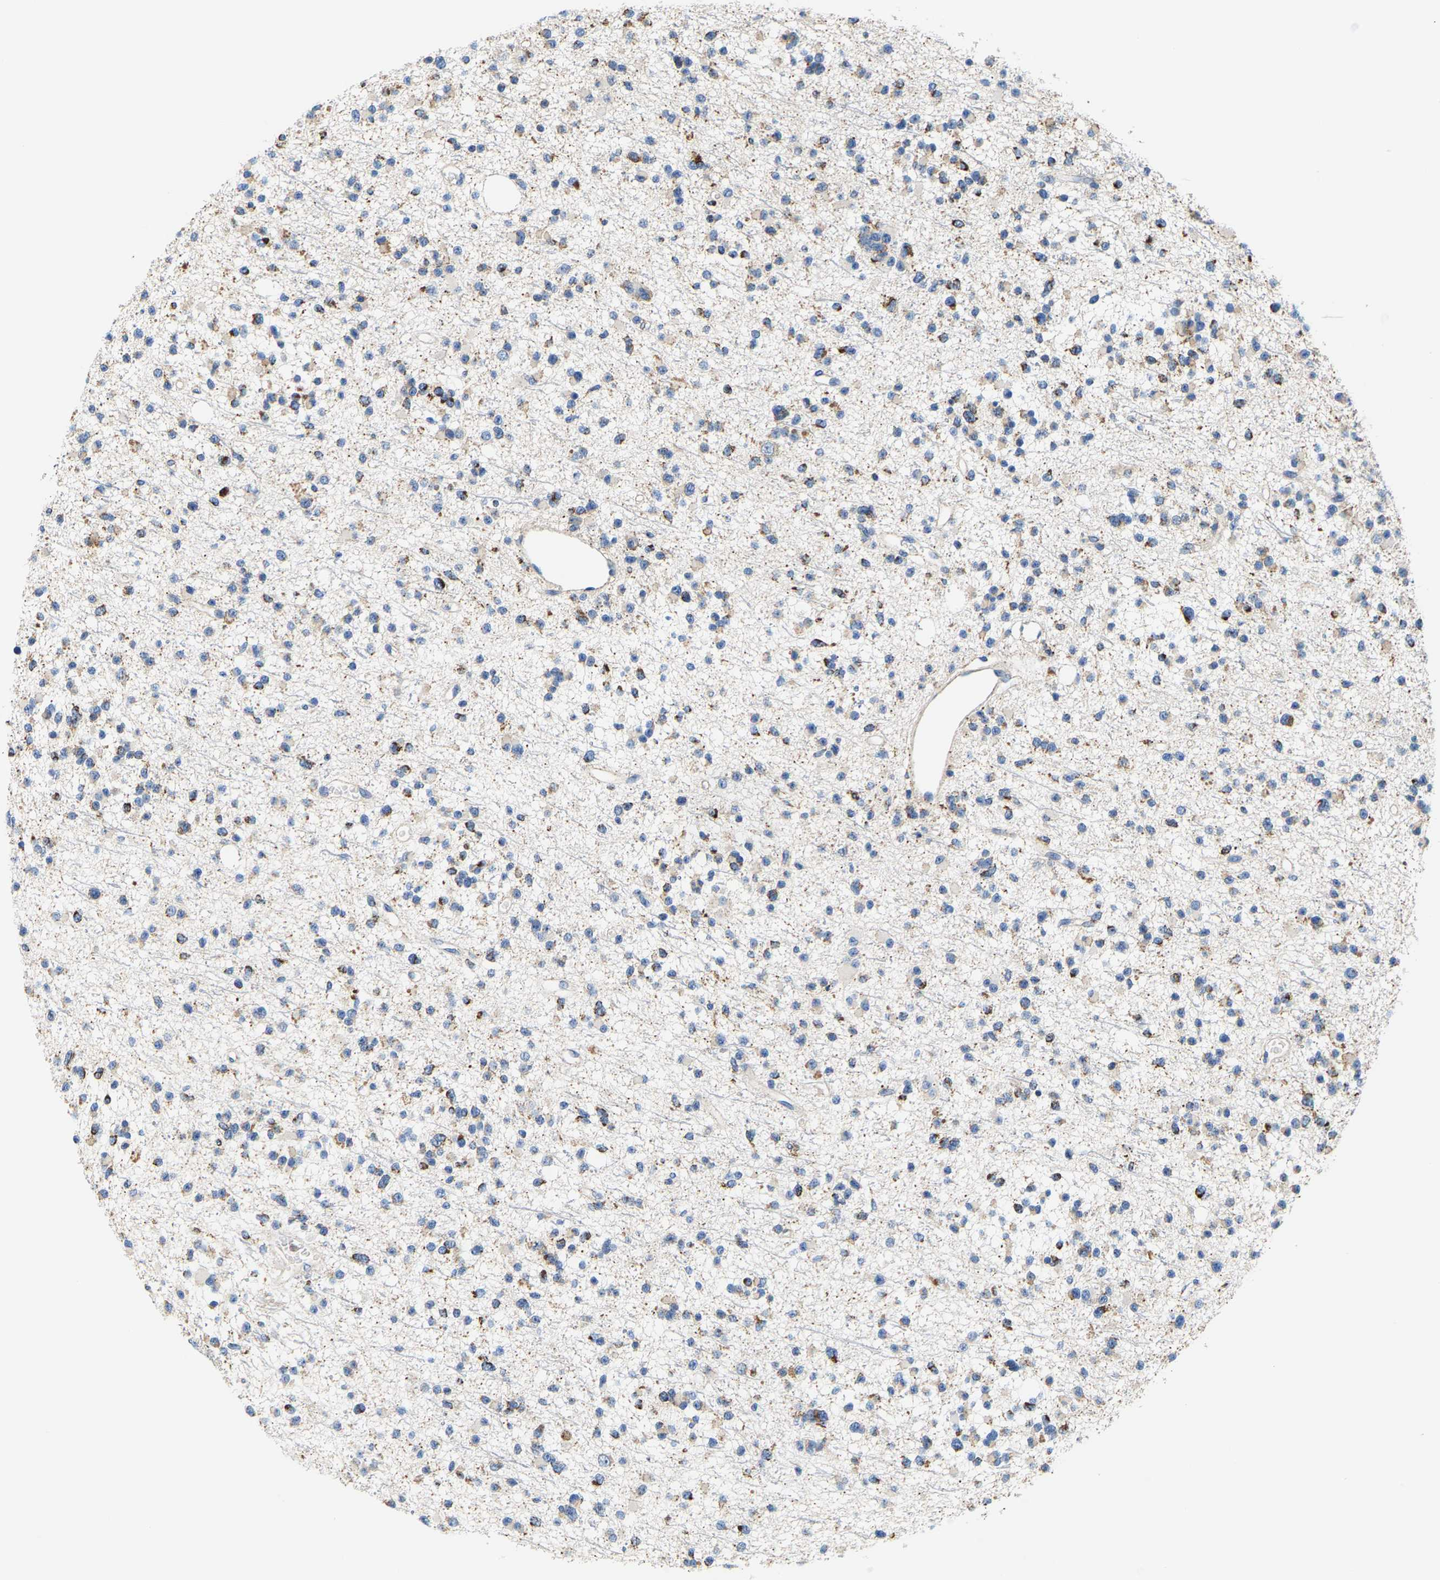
{"staining": {"intensity": "moderate", "quantity": "25%-75%", "location": "cytoplasmic/membranous"}, "tissue": "glioma", "cell_type": "Tumor cells", "image_type": "cancer", "snomed": [{"axis": "morphology", "description": "Glioma, malignant, Low grade"}, {"axis": "topography", "description": "Brain"}], "caption": "High-magnification brightfield microscopy of glioma stained with DAB (brown) and counterstained with hematoxylin (blue). tumor cells exhibit moderate cytoplasmic/membranous staining is seen in about25%-75% of cells.", "gene": "SHMT2", "patient": {"sex": "female", "age": 22}}